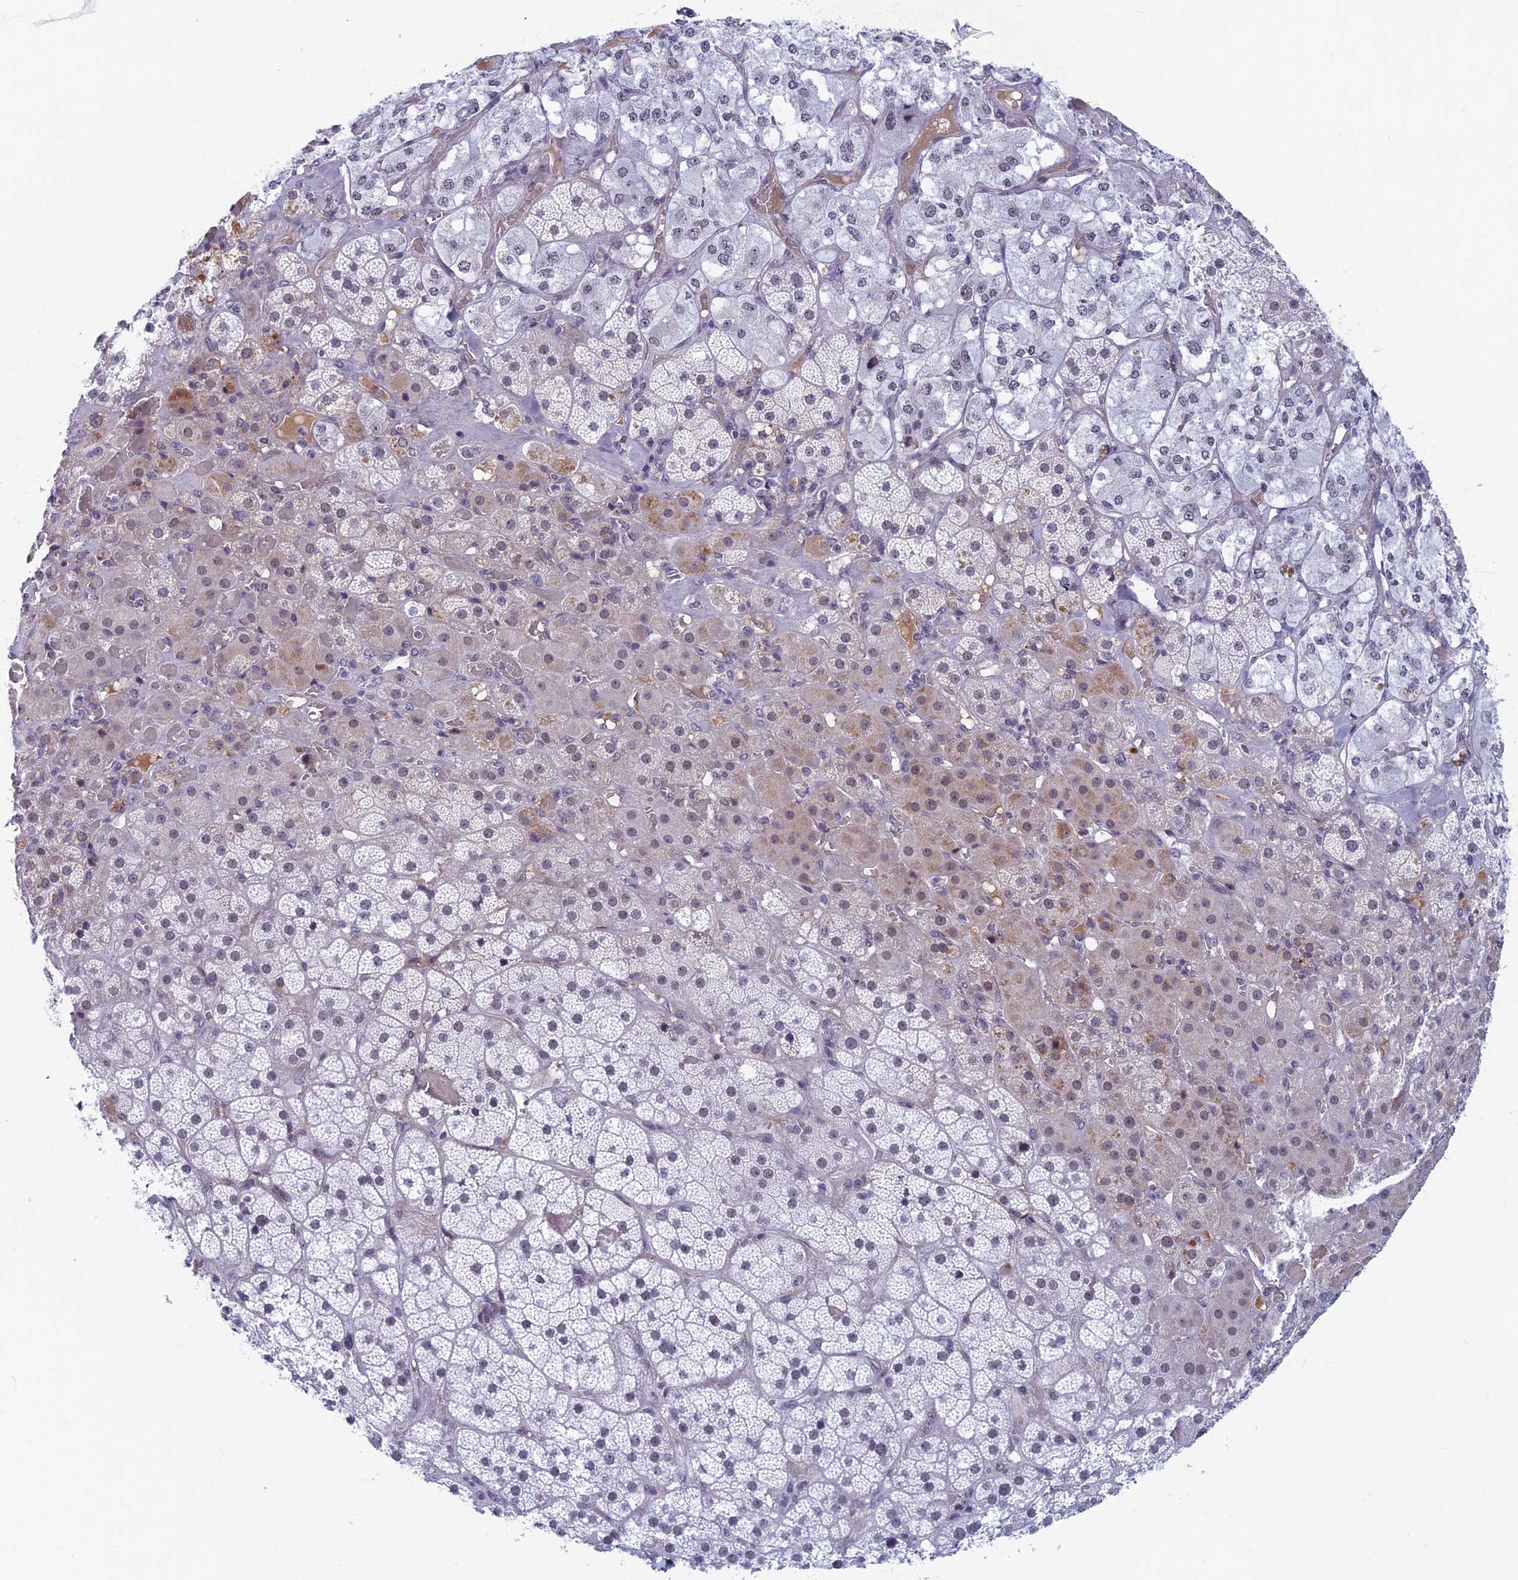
{"staining": {"intensity": "moderate", "quantity": "<25%", "location": "cytoplasmic/membranous"}, "tissue": "adrenal gland", "cell_type": "Glandular cells", "image_type": "normal", "snomed": [{"axis": "morphology", "description": "Normal tissue, NOS"}, {"axis": "topography", "description": "Adrenal gland"}], "caption": "Immunohistochemical staining of unremarkable adrenal gland shows low levels of moderate cytoplasmic/membranous positivity in about <25% of glandular cells.", "gene": "ASH2L", "patient": {"sex": "male", "age": 57}}